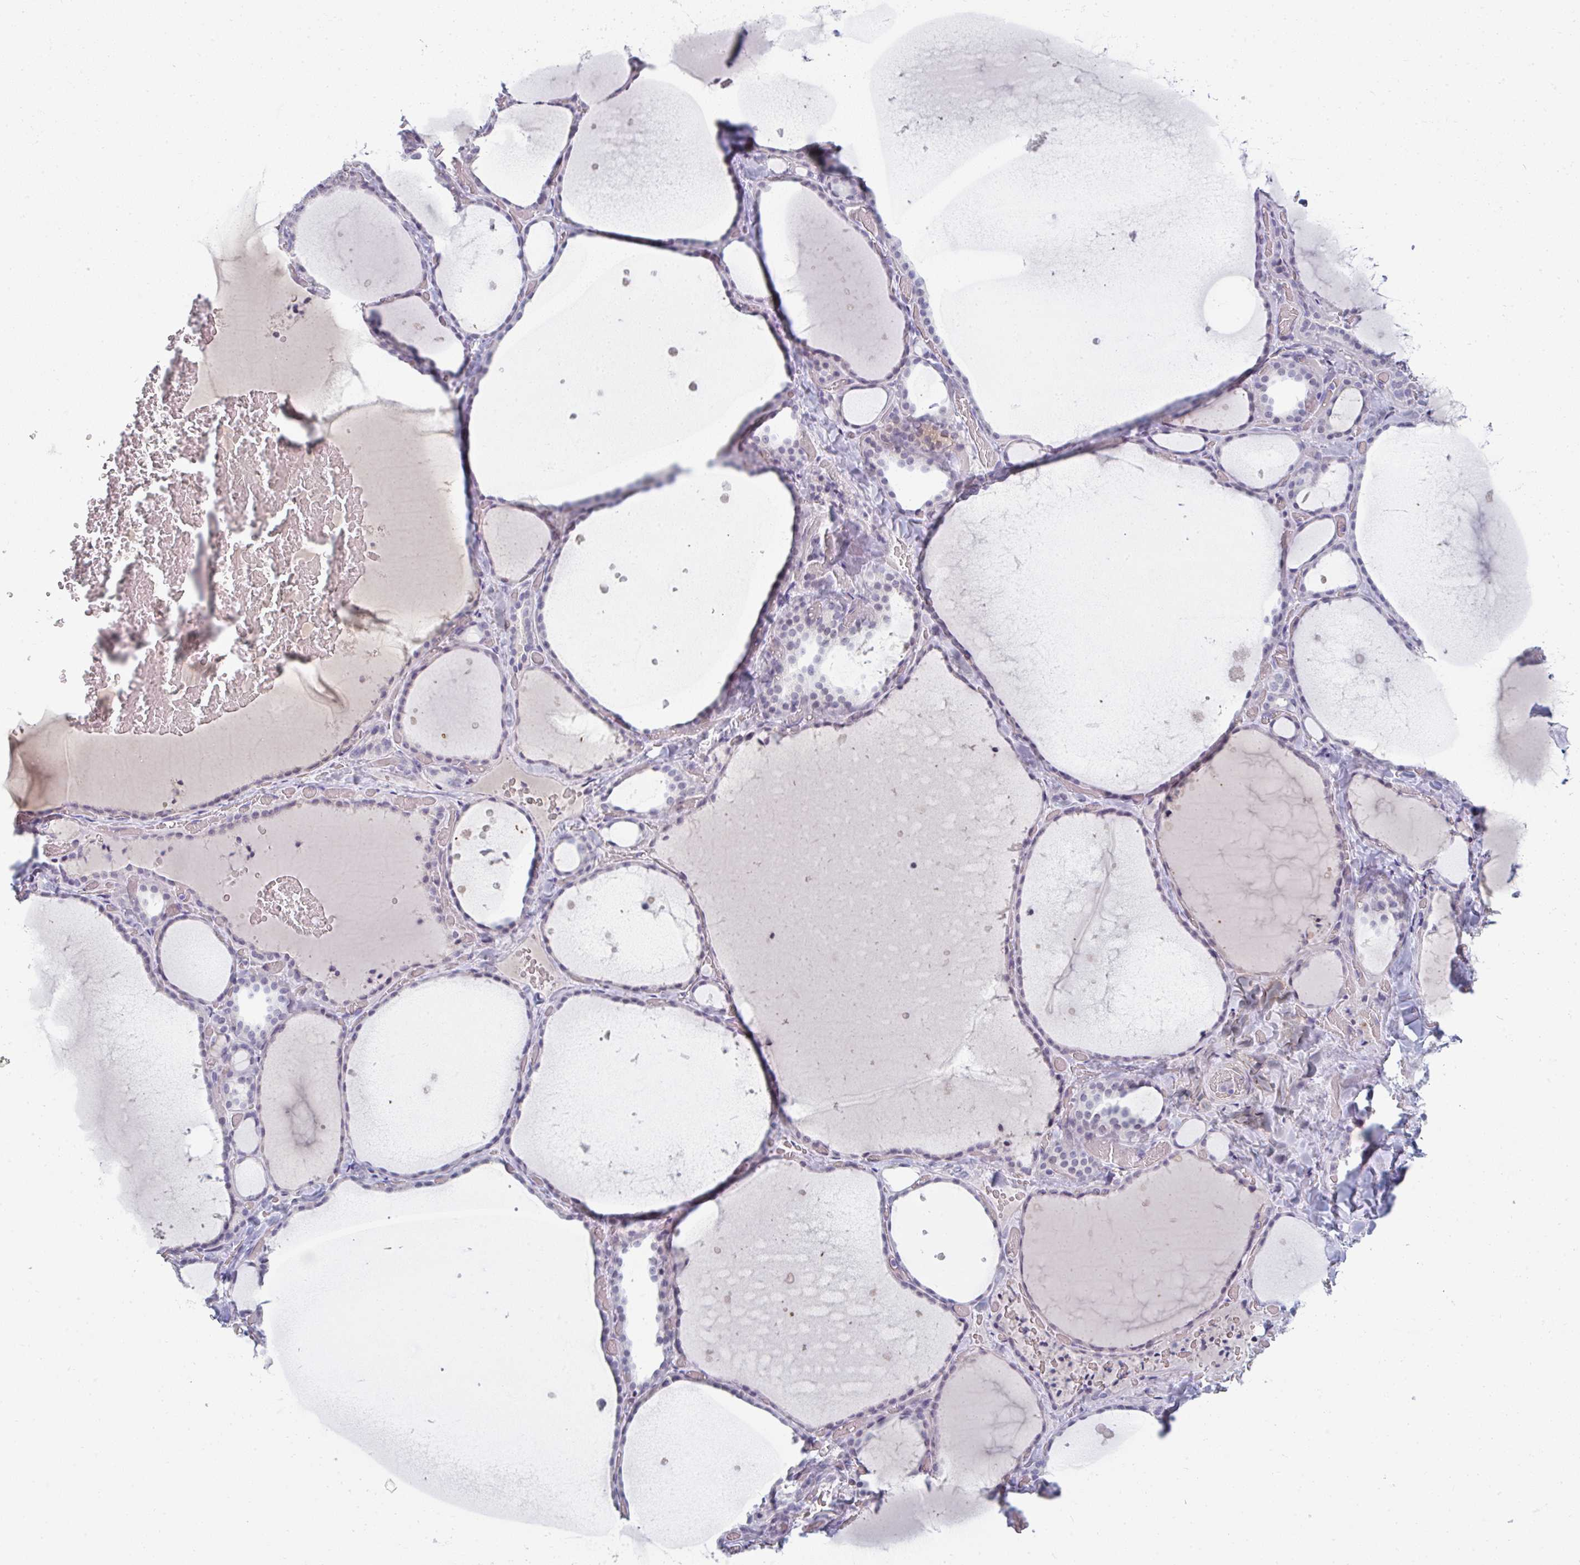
{"staining": {"intensity": "negative", "quantity": "none", "location": "none"}, "tissue": "thyroid gland", "cell_type": "Glandular cells", "image_type": "normal", "snomed": [{"axis": "morphology", "description": "Normal tissue, NOS"}, {"axis": "topography", "description": "Thyroid gland"}], "caption": "Immunohistochemistry (IHC) photomicrograph of normal thyroid gland: human thyroid gland stained with DAB (3,3'-diaminobenzidine) demonstrates no significant protein positivity in glandular cells.", "gene": "PPFIA4", "patient": {"sex": "female", "age": 36}}